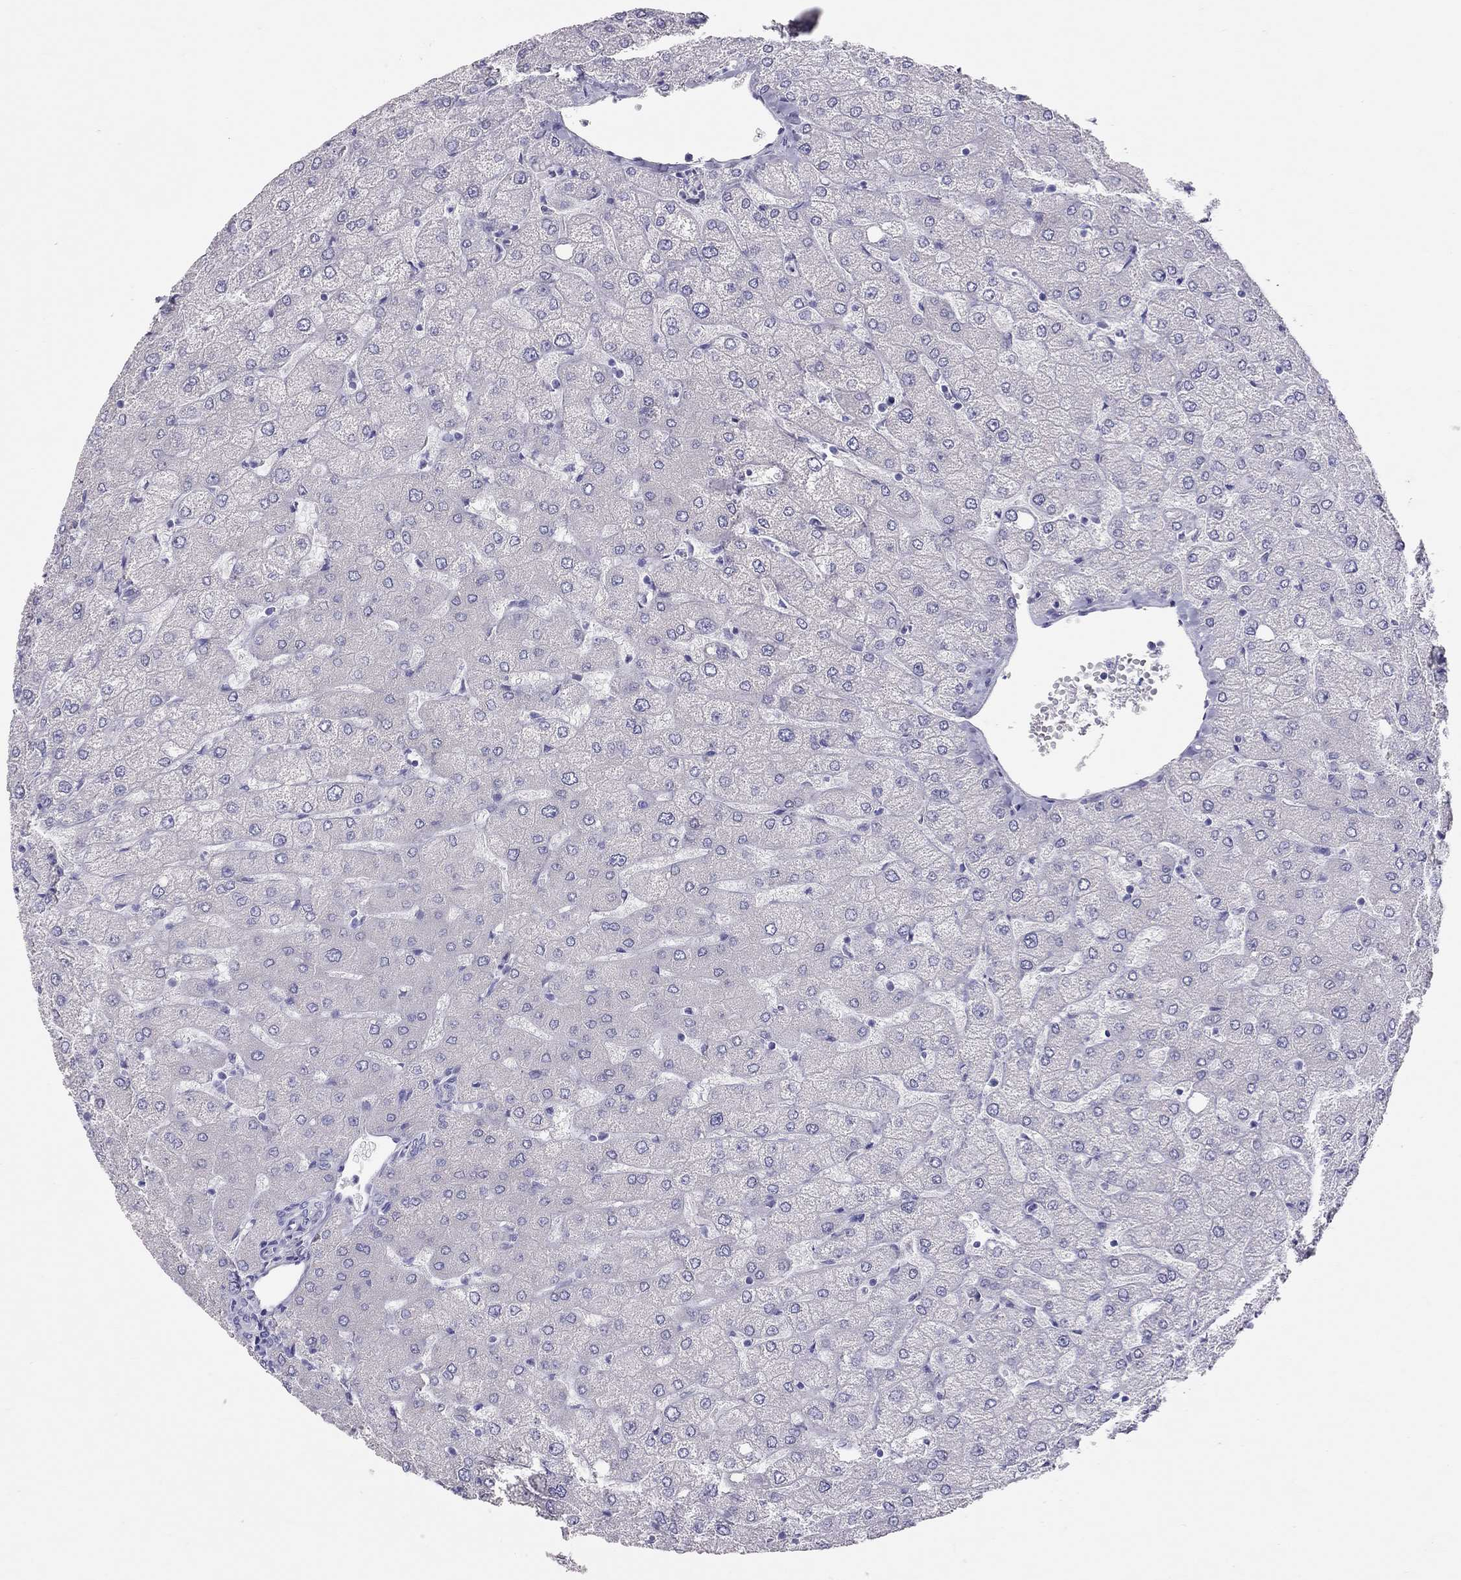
{"staining": {"intensity": "negative", "quantity": "none", "location": "none"}, "tissue": "liver", "cell_type": "Cholangiocytes", "image_type": "normal", "snomed": [{"axis": "morphology", "description": "Normal tissue, NOS"}, {"axis": "topography", "description": "Liver"}], "caption": "An immunohistochemistry (IHC) photomicrograph of unremarkable liver is shown. There is no staining in cholangiocytes of liver.", "gene": "PSMB11", "patient": {"sex": "female", "age": 54}}